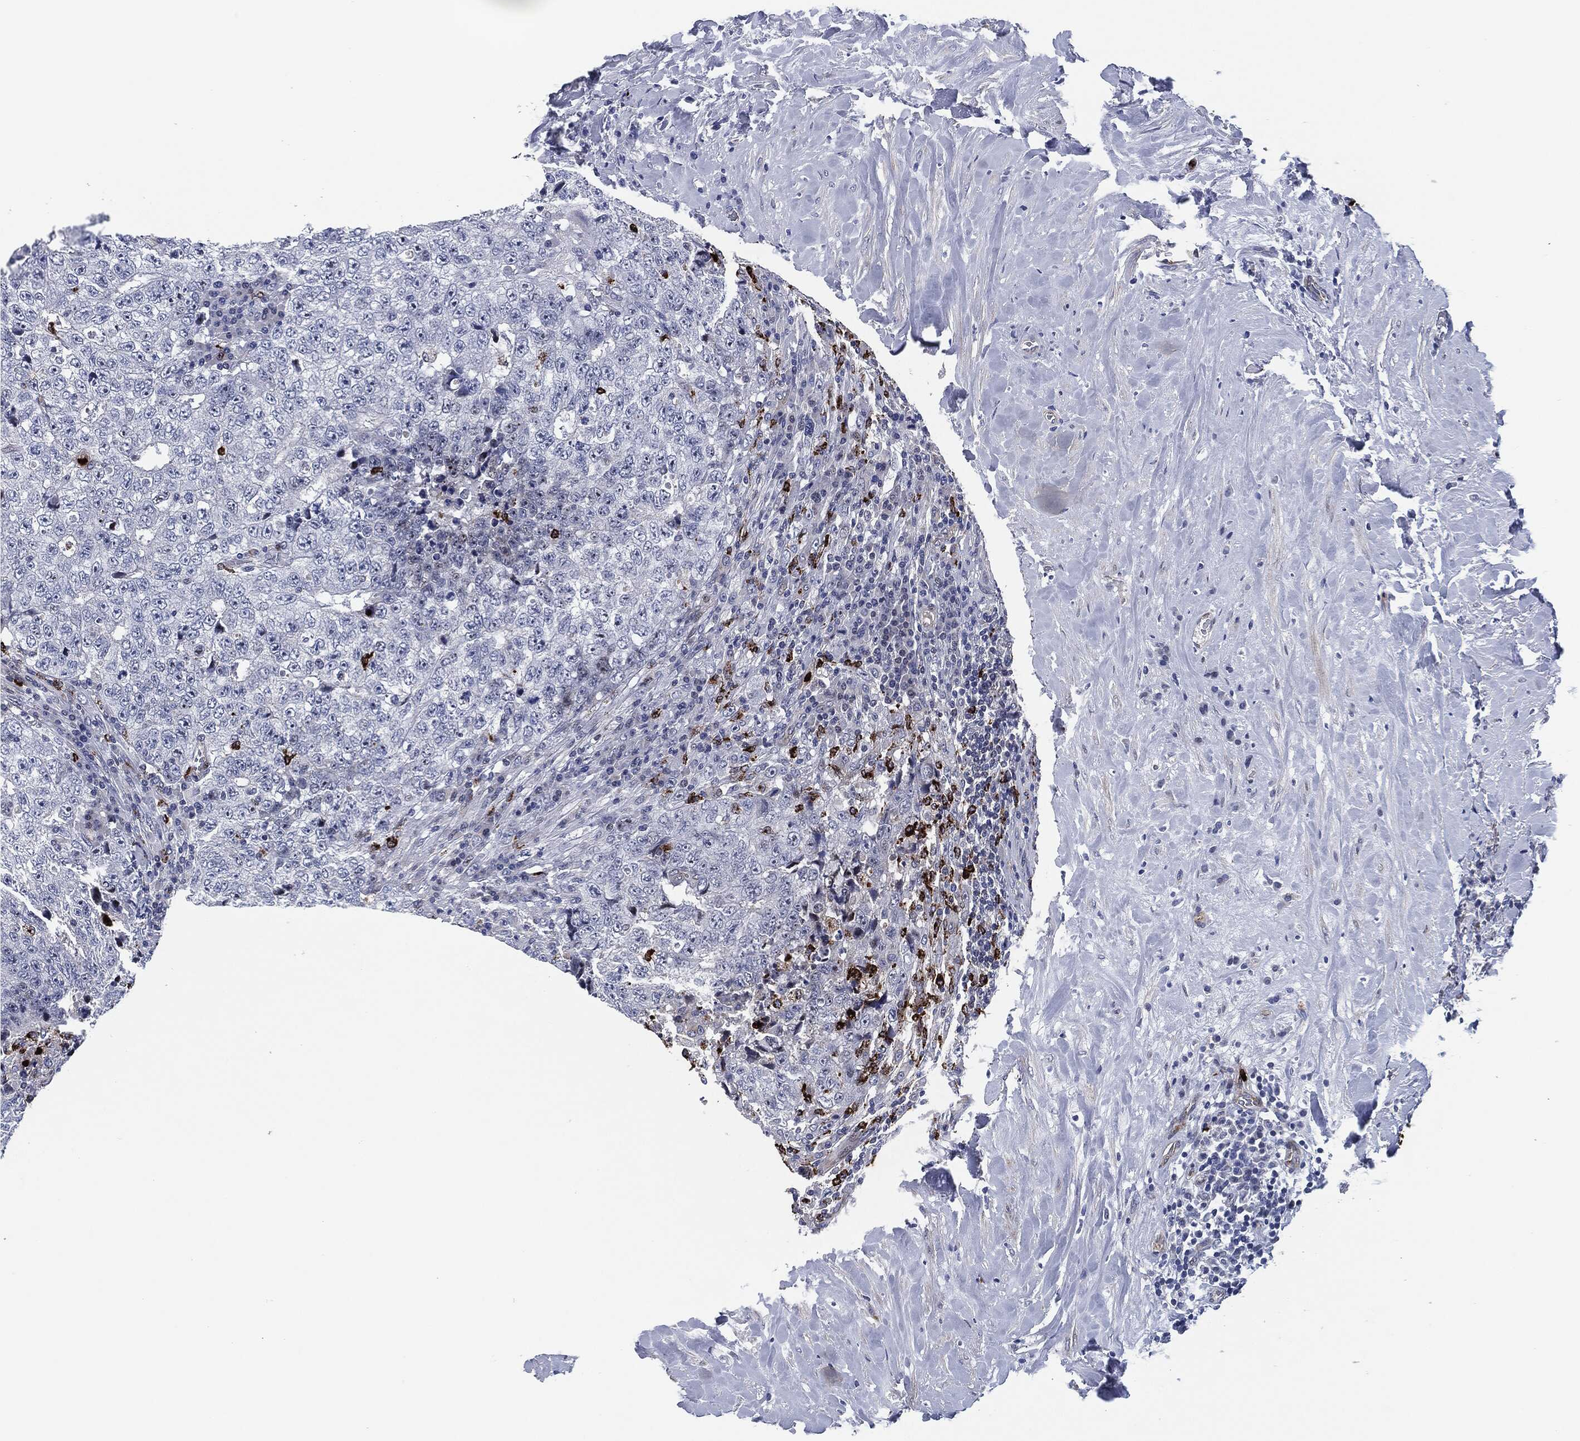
{"staining": {"intensity": "negative", "quantity": "none", "location": "none"}, "tissue": "testis cancer", "cell_type": "Tumor cells", "image_type": "cancer", "snomed": [{"axis": "morphology", "description": "Necrosis, NOS"}, {"axis": "morphology", "description": "Carcinoma, Embryonal, NOS"}, {"axis": "topography", "description": "Testis"}], "caption": "Immunohistochemistry (IHC) micrograph of neoplastic tissue: human testis cancer (embryonal carcinoma) stained with DAB reveals no significant protein staining in tumor cells. (DAB (3,3'-diaminobenzidine) immunohistochemistry (IHC), high magnification).", "gene": "MPO", "patient": {"sex": "male", "age": 19}}